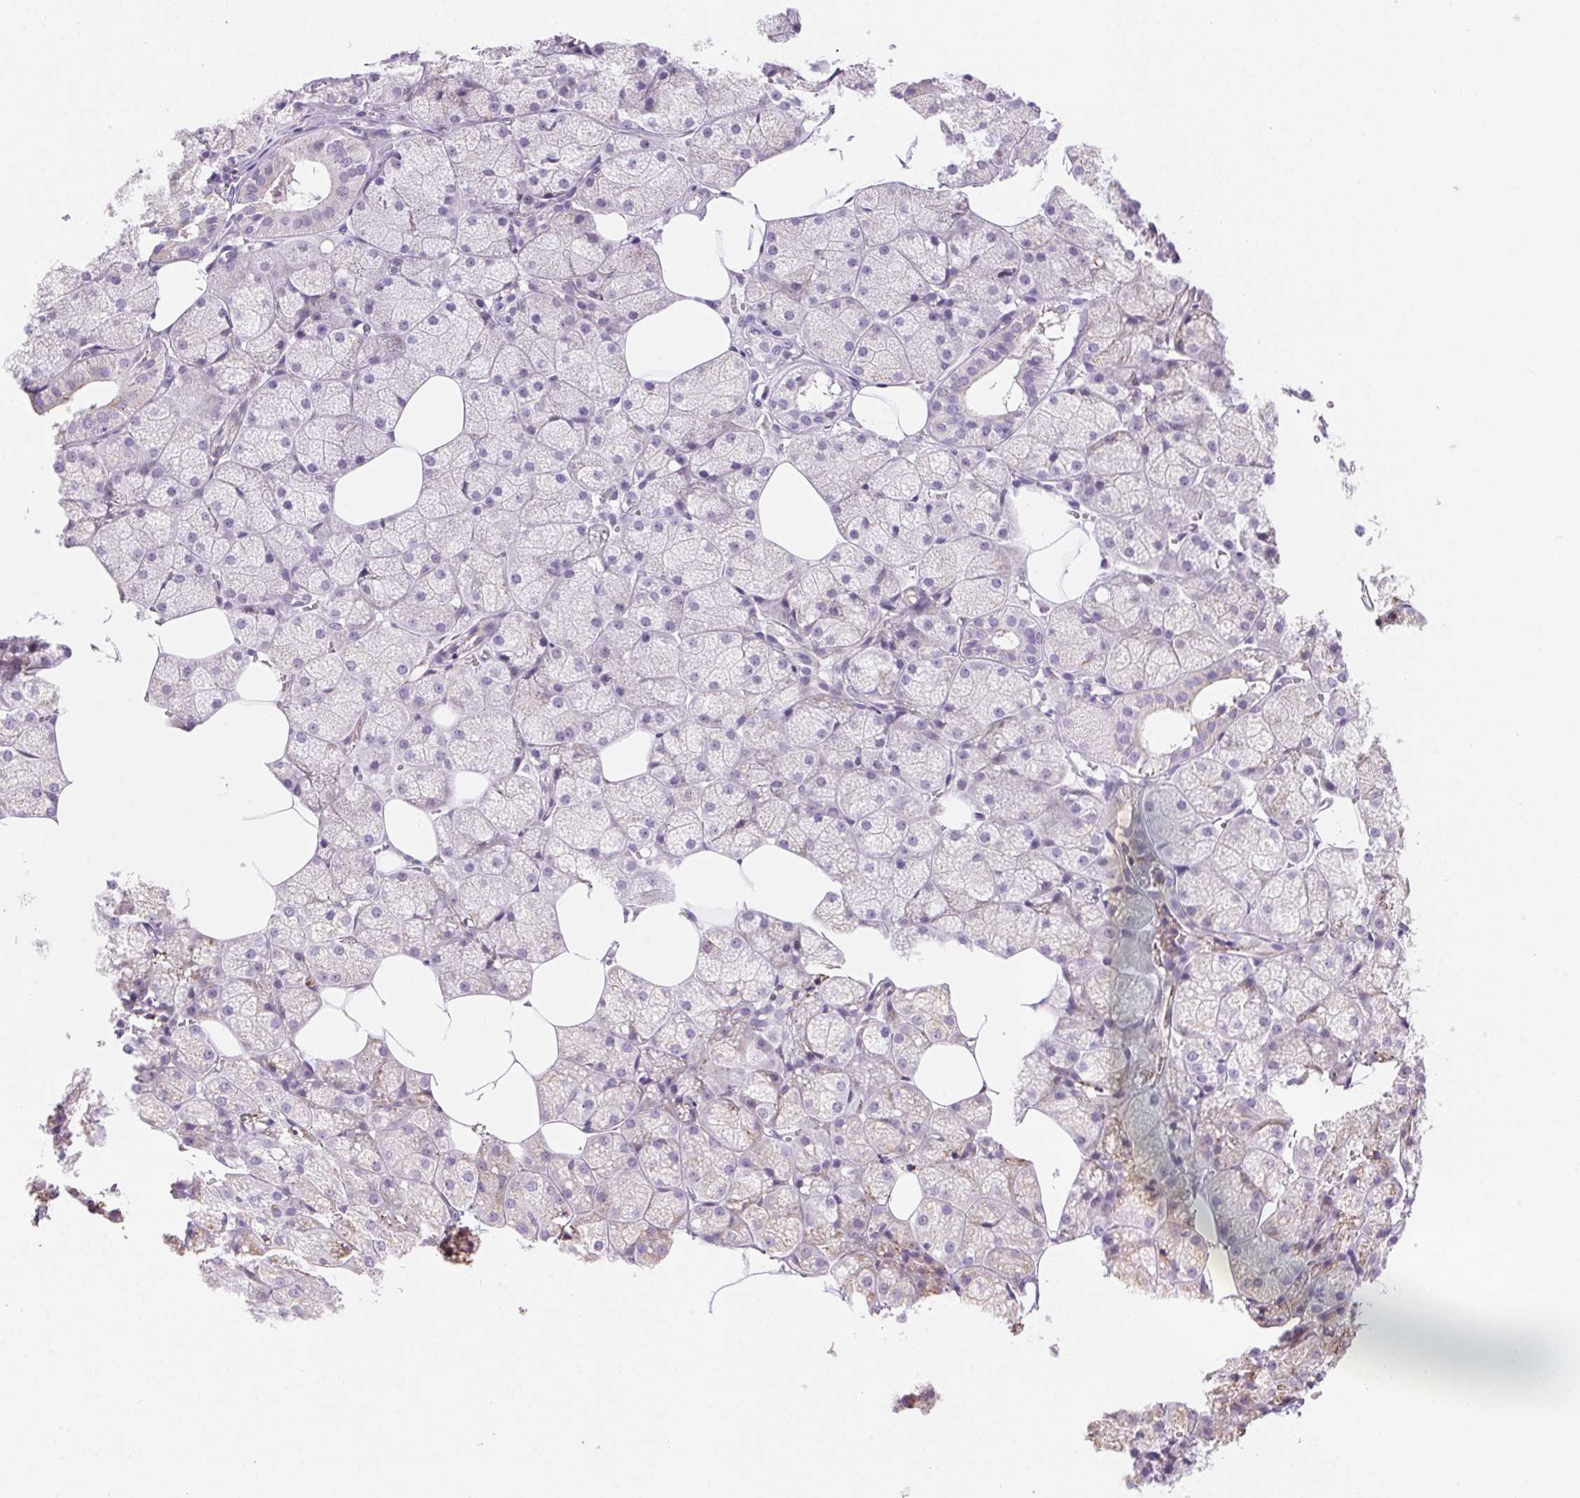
{"staining": {"intensity": "moderate", "quantity": "25%-75%", "location": "cytoplasmic/membranous"}, "tissue": "salivary gland", "cell_type": "Glandular cells", "image_type": "normal", "snomed": [{"axis": "morphology", "description": "Normal tissue, NOS"}, {"axis": "topography", "description": "Salivary gland"}, {"axis": "topography", "description": "Peripheral nerve tissue"}], "caption": "Glandular cells reveal medium levels of moderate cytoplasmic/membranous positivity in approximately 25%-75% of cells in benign human salivary gland. (DAB (3,3'-diaminobenzidine) IHC with brightfield microscopy, high magnification).", "gene": "TEKT1", "patient": {"sex": "male", "age": 38}}